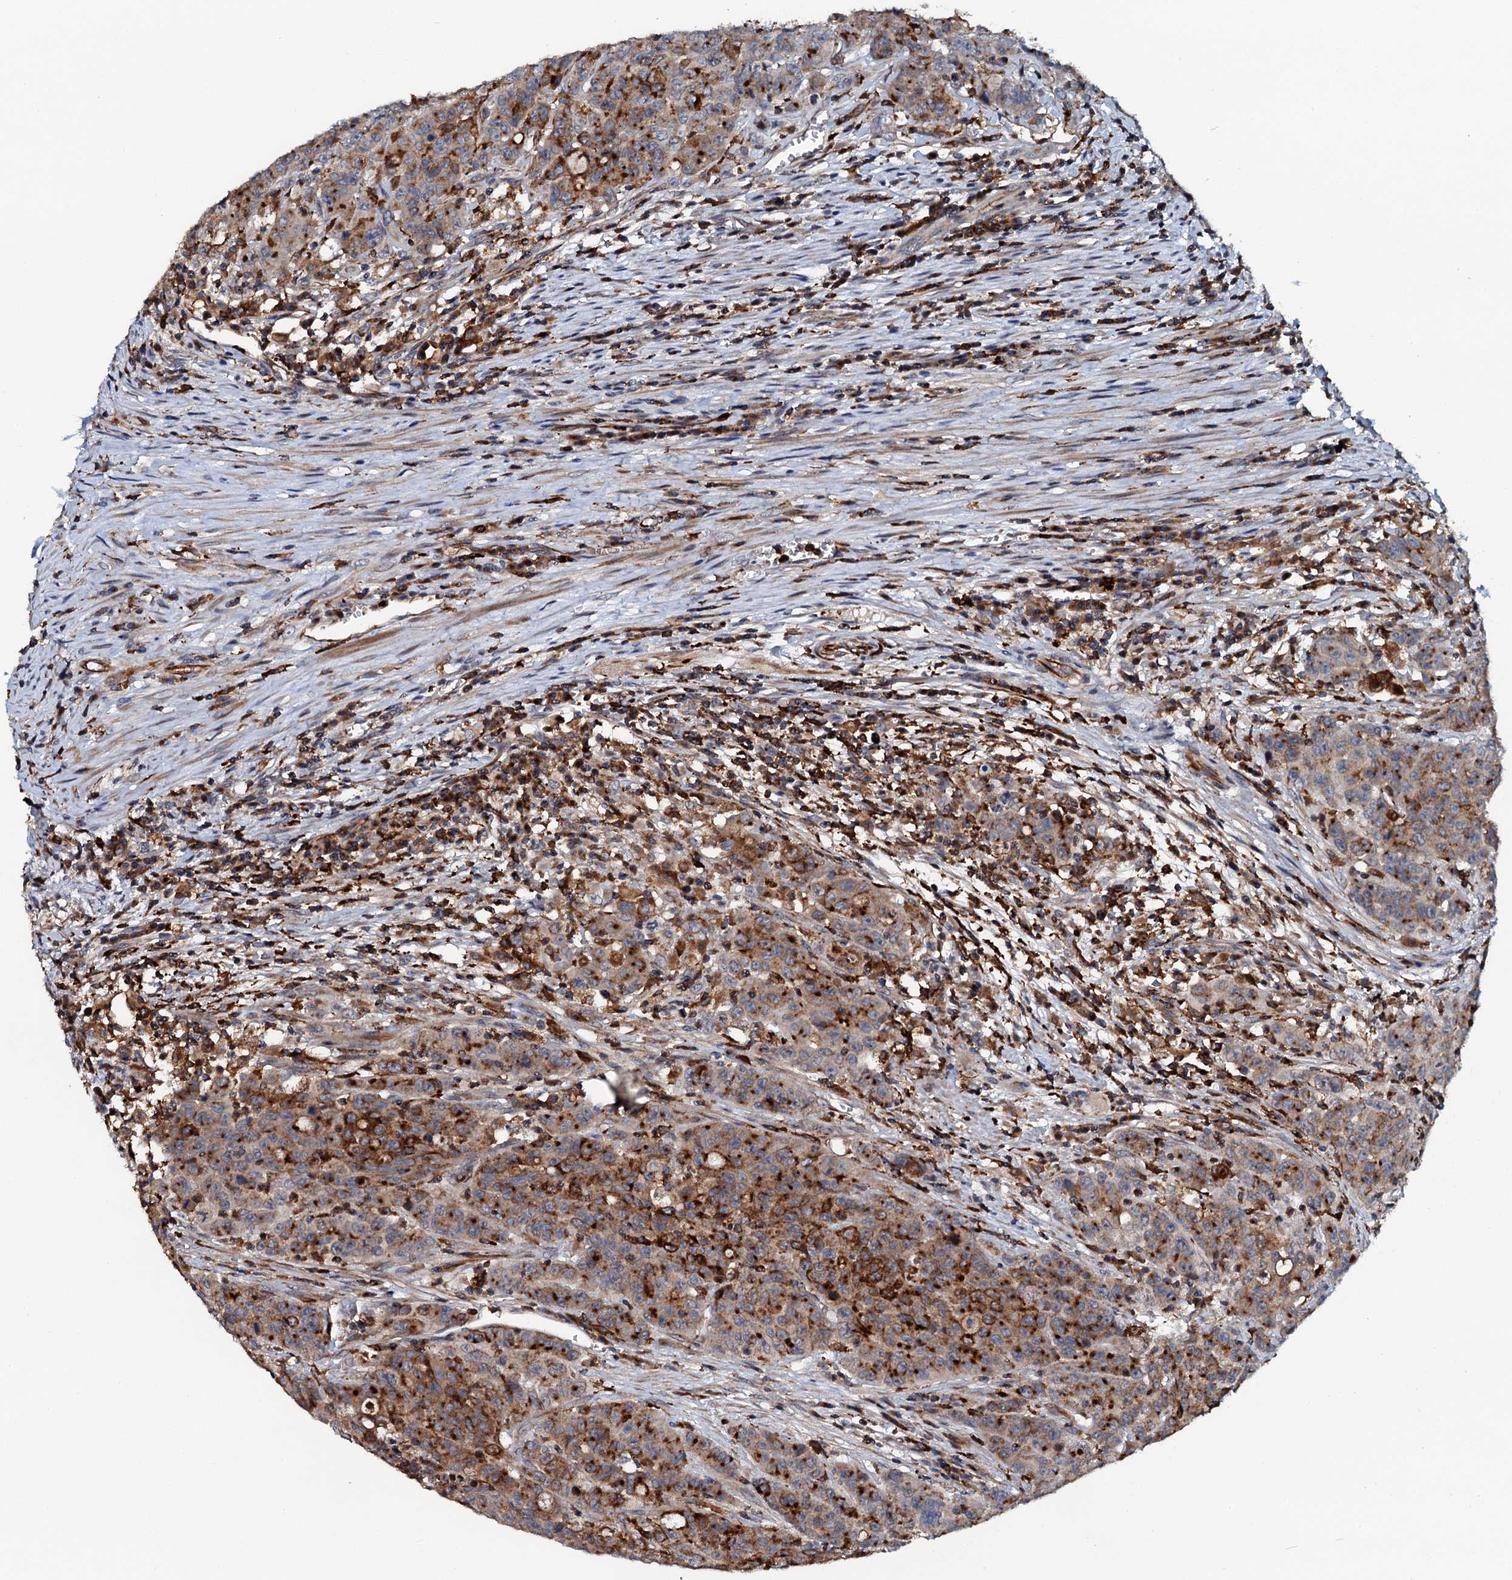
{"staining": {"intensity": "strong", "quantity": ">75%", "location": "cytoplasmic/membranous"}, "tissue": "colorectal cancer", "cell_type": "Tumor cells", "image_type": "cancer", "snomed": [{"axis": "morphology", "description": "Adenocarcinoma, NOS"}, {"axis": "topography", "description": "Colon"}], "caption": "A photomicrograph of adenocarcinoma (colorectal) stained for a protein exhibits strong cytoplasmic/membranous brown staining in tumor cells.", "gene": "VAMP8", "patient": {"sex": "male", "age": 62}}